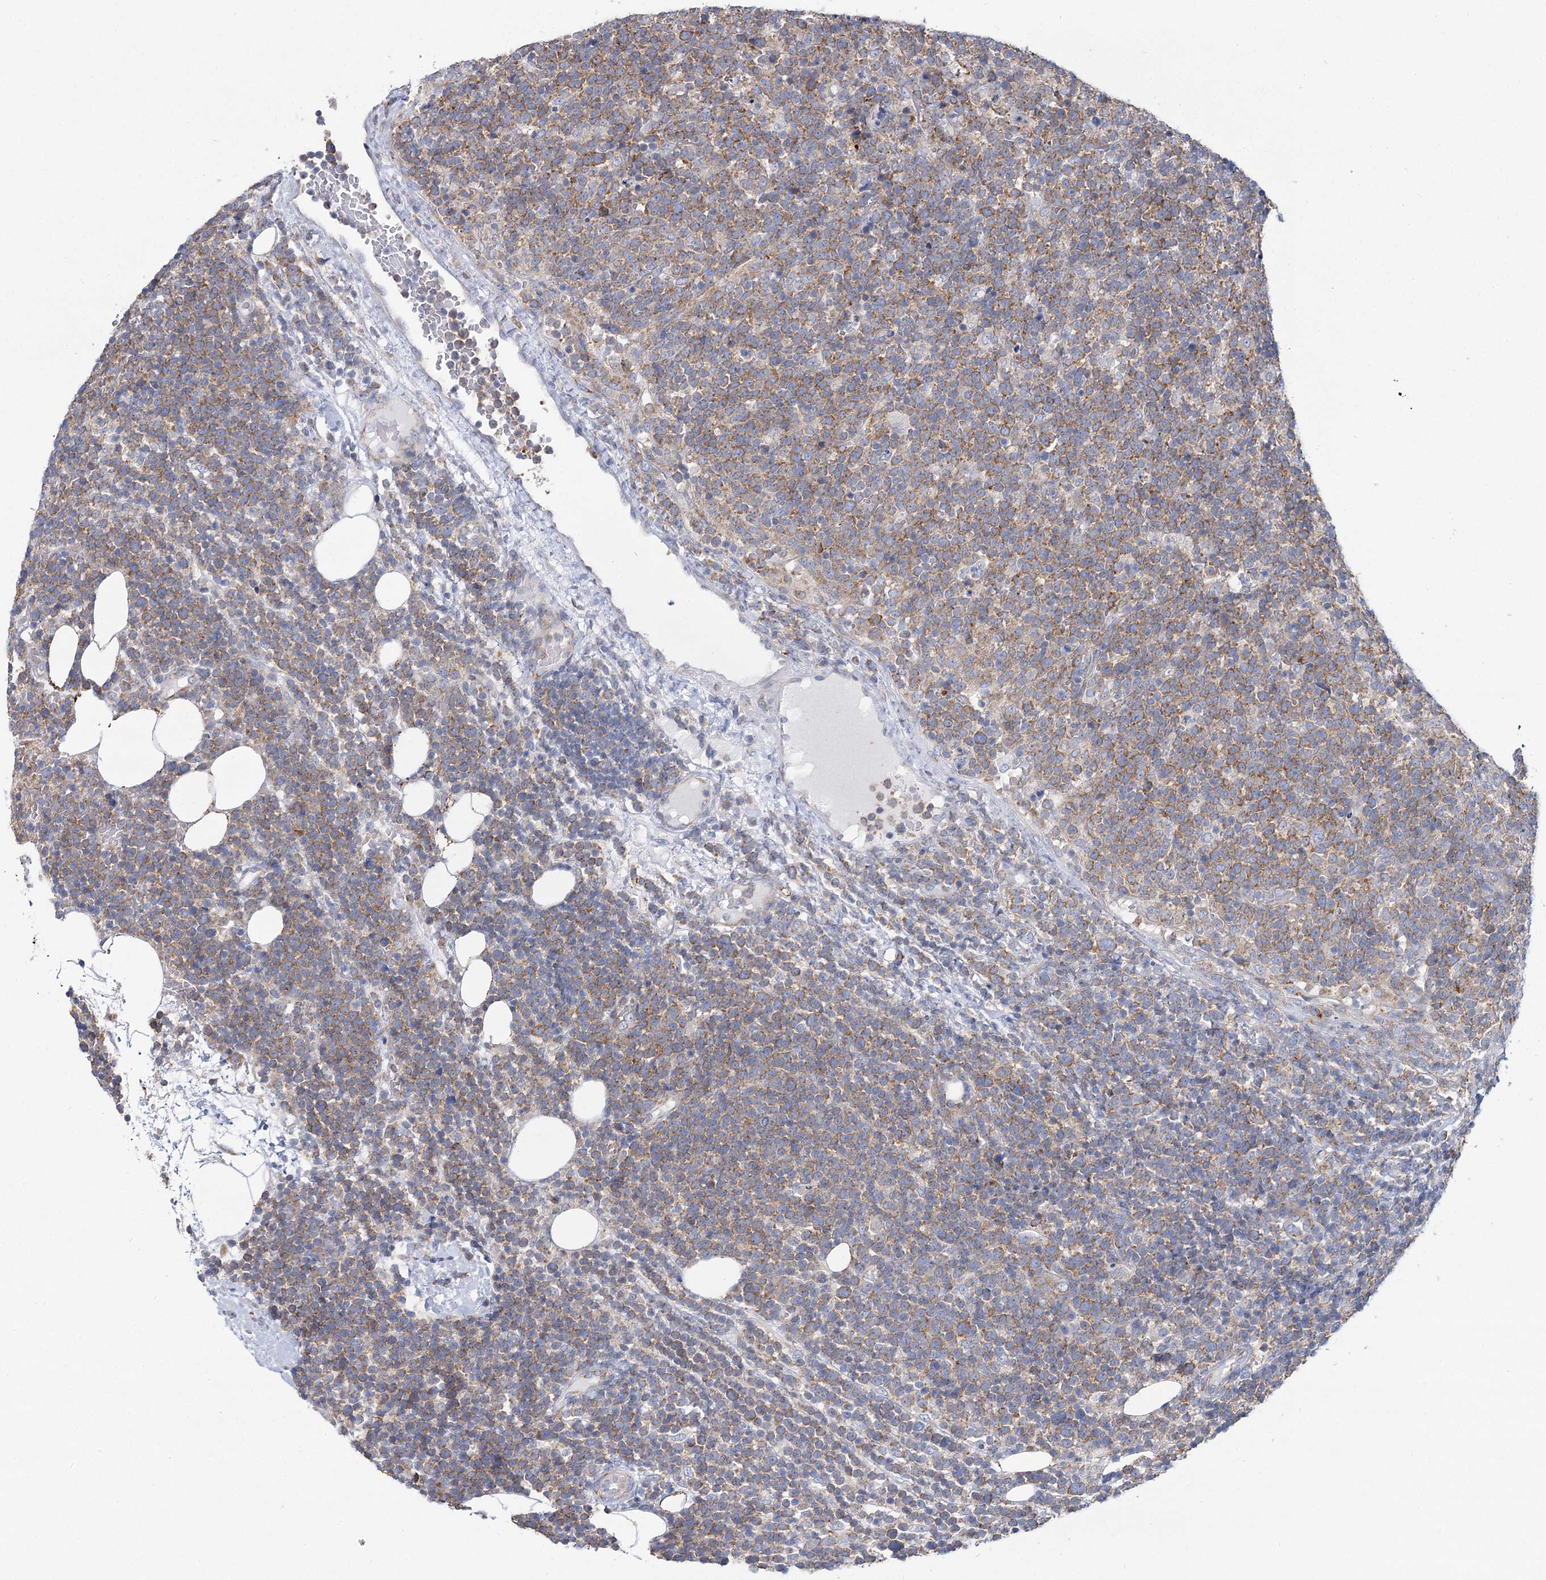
{"staining": {"intensity": "moderate", "quantity": "25%-75%", "location": "cytoplasmic/membranous"}, "tissue": "lymphoma", "cell_type": "Tumor cells", "image_type": "cancer", "snomed": [{"axis": "morphology", "description": "Malignant lymphoma, non-Hodgkin's type, High grade"}, {"axis": "topography", "description": "Lymph node"}], "caption": "This image demonstrates immunohistochemistry (IHC) staining of human lymphoma, with medium moderate cytoplasmic/membranous staining in approximately 25%-75% of tumor cells.", "gene": "THUMPD3", "patient": {"sex": "male", "age": 61}}